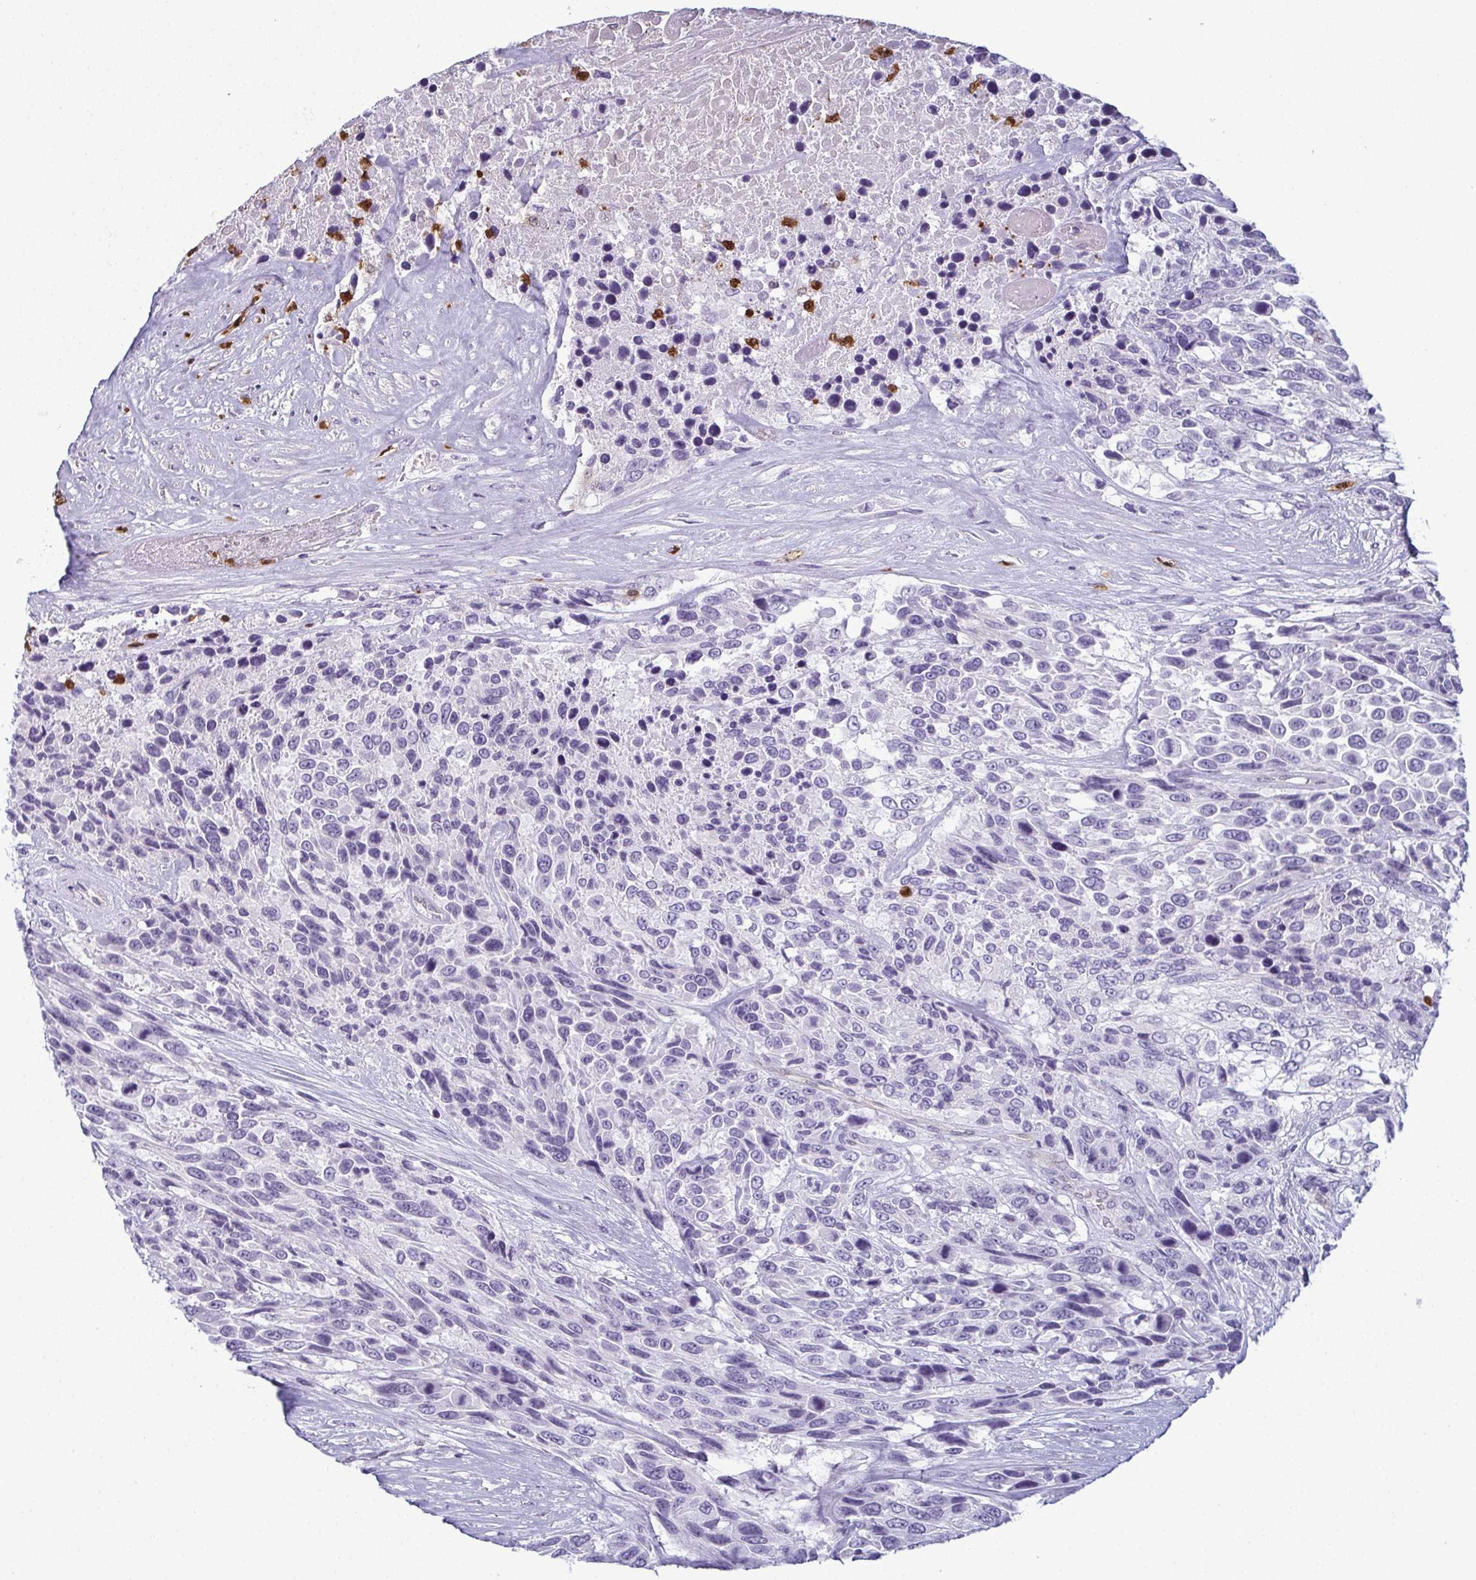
{"staining": {"intensity": "negative", "quantity": "none", "location": "none"}, "tissue": "urothelial cancer", "cell_type": "Tumor cells", "image_type": "cancer", "snomed": [{"axis": "morphology", "description": "Urothelial carcinoma, High grade"}, {"axis": "topography", "description": "Urinary bladder"}], "caption": "High power microscopy photomicrograph of an IHC histopathology image of high-grade urothelial carcinoma, revealing no significant positivity in tumor cells.", "gene": "CDA", "patient": {"sex": "female", "age": 70}}